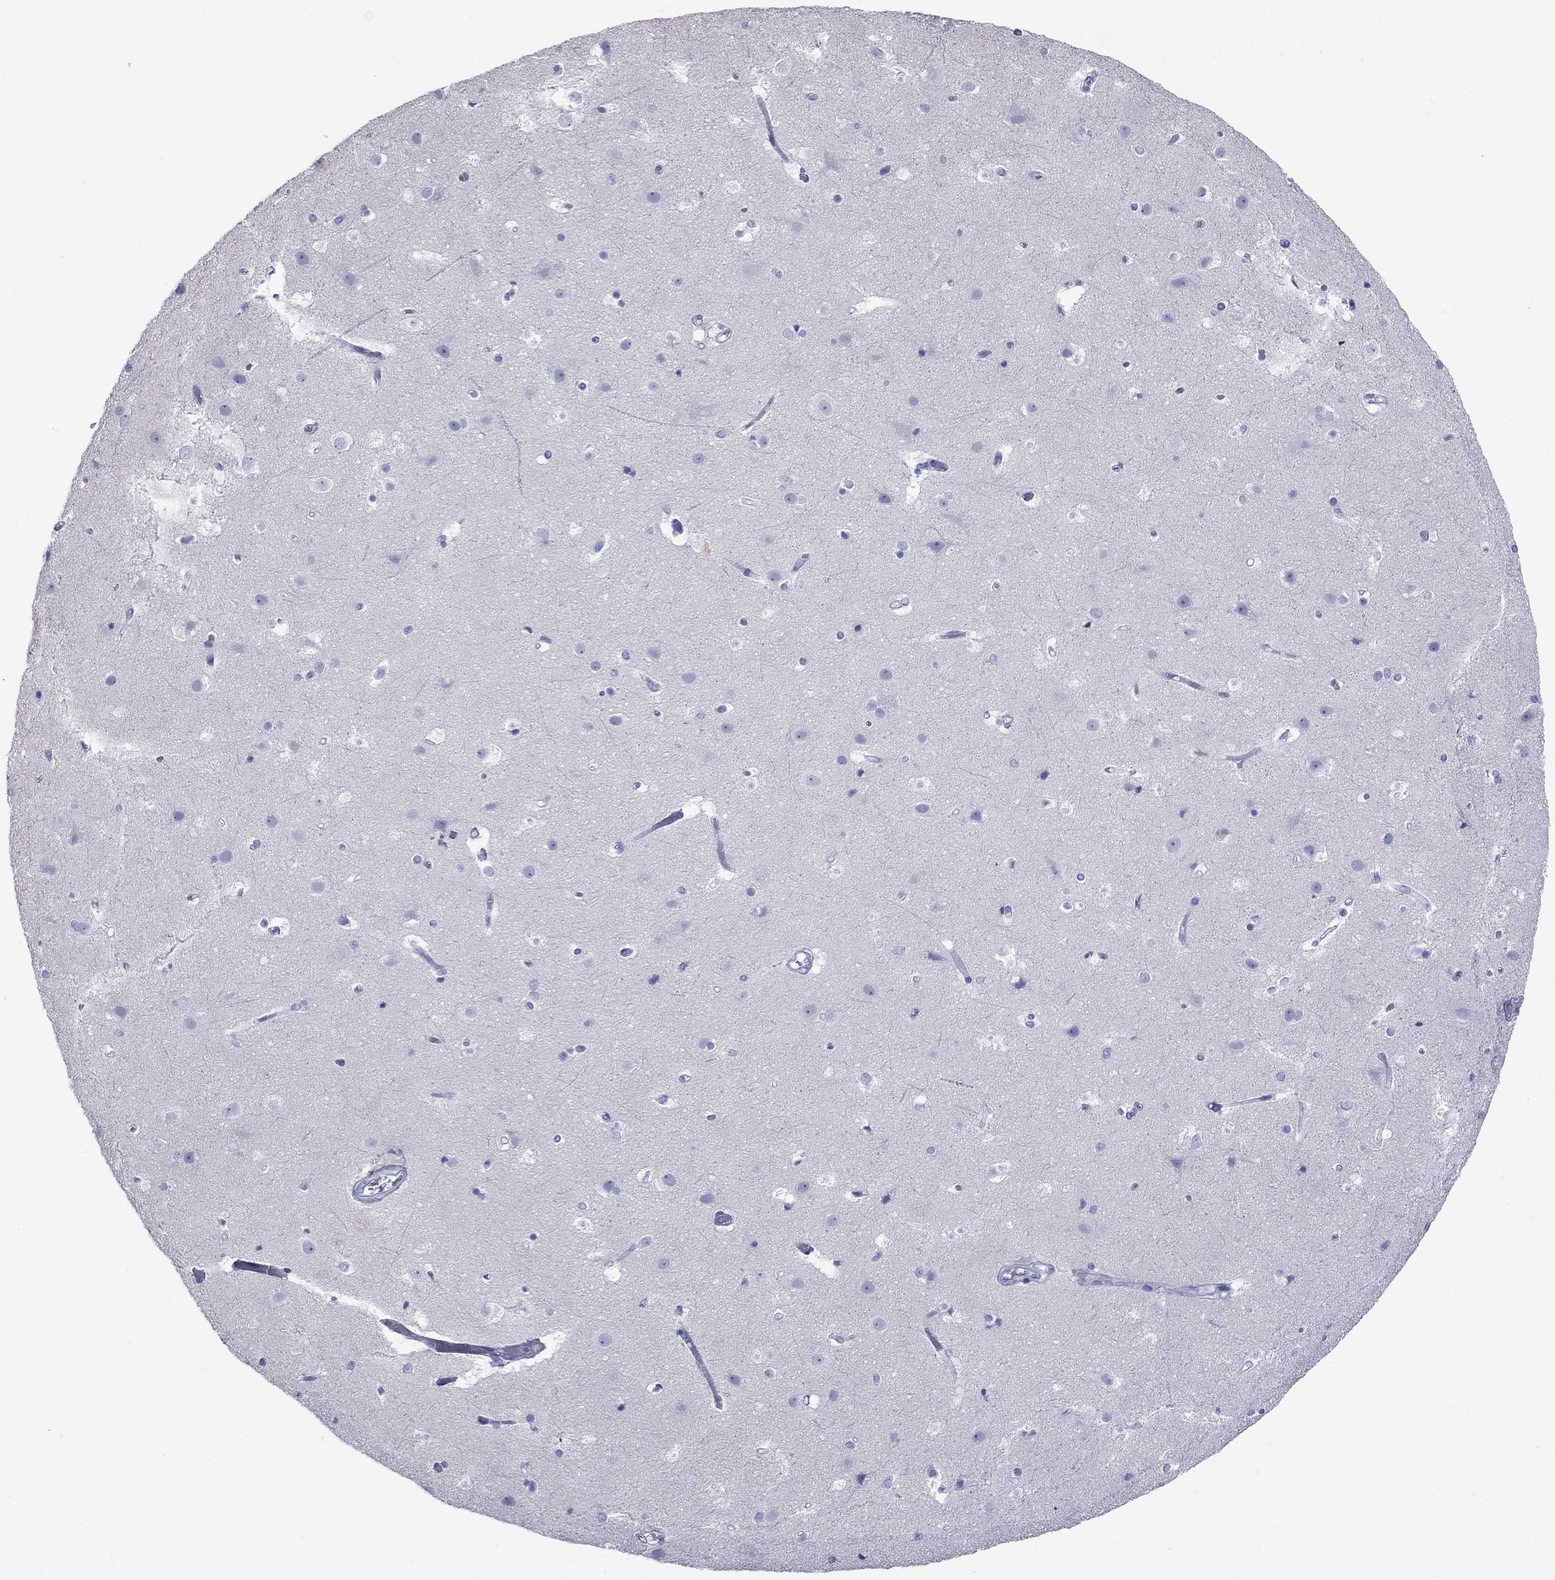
{"staining": {"intensity": "negative", "quantity": "none", "location": "none"}, "tissue": "cerebral cortex", "cell_type": "Endothelial cells", "image_type": "normal", "snomed": [{"axis": "morphology", "description": "Normal tissue, NOS"}, {"axis": "topography", "description": "Cerebral cortex"}], "caption": "A high-resolution micrograph shows immunohistochemistry (IHC) staining of benign cerebral cortex, which exhibits no significant positivity in endothelial cells.", "gene": "ATP4A", "patient": {"sex": "female", "age": 52}}